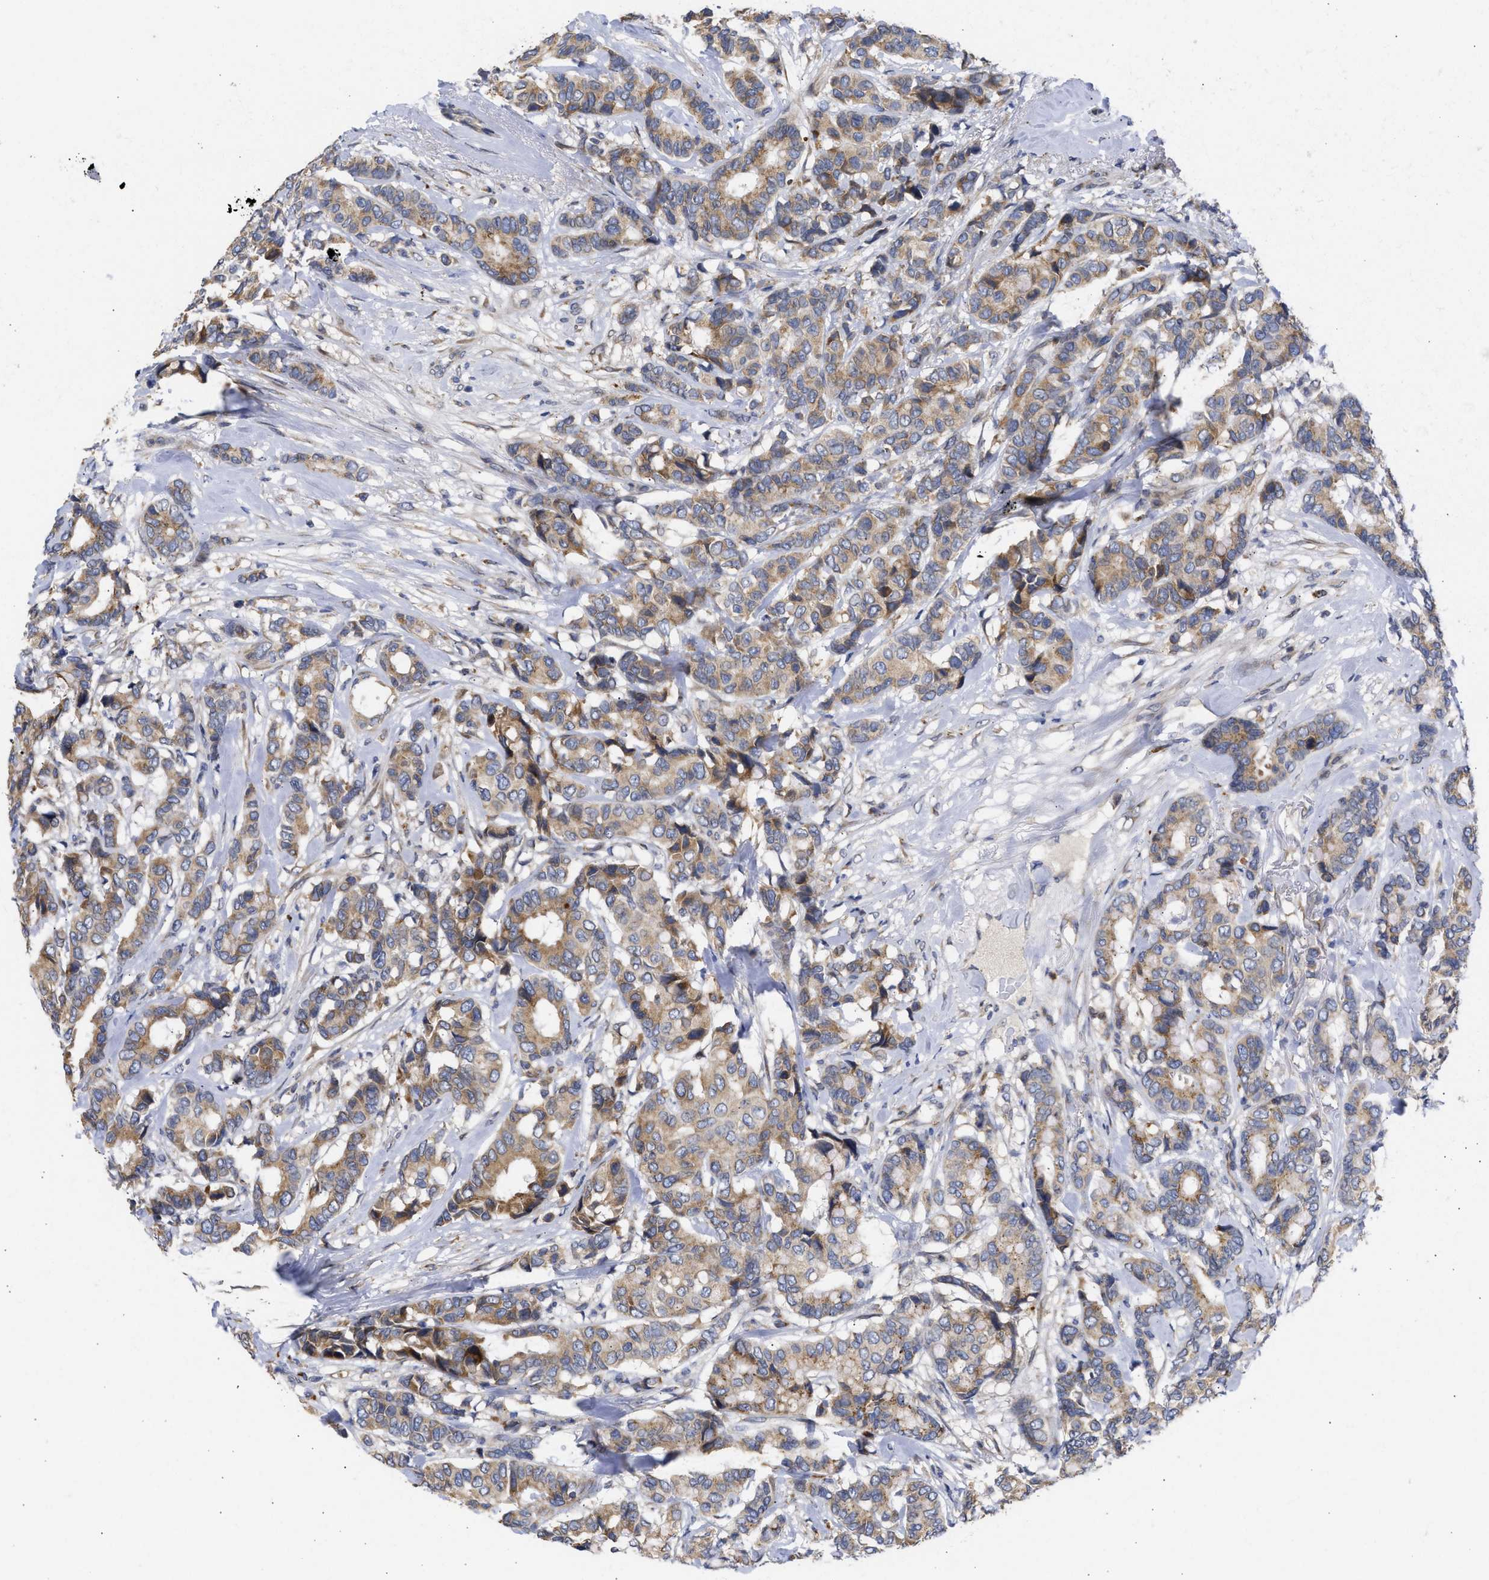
{"staining": {"intensity": "moderate", "quantity": ">75%", "location": "cytoplasmic/membranous"}, "tissue": "breast cancer", "cell_type": "Tumor cells", "image_type": "cancer", "snomed": [{"axis": "morphology", "description": "Duct carcinoma"}, {"axis": "topography", "description": "Breast"}], "caption": "Breast intraductal carcinoma stained with immunohistochemistry exhibits moderate cytoplasmic/membranous staining in approximately >75% of tumor cells.", "gene": "TMED1", "patient": {"sex": "female", "age": 87}}